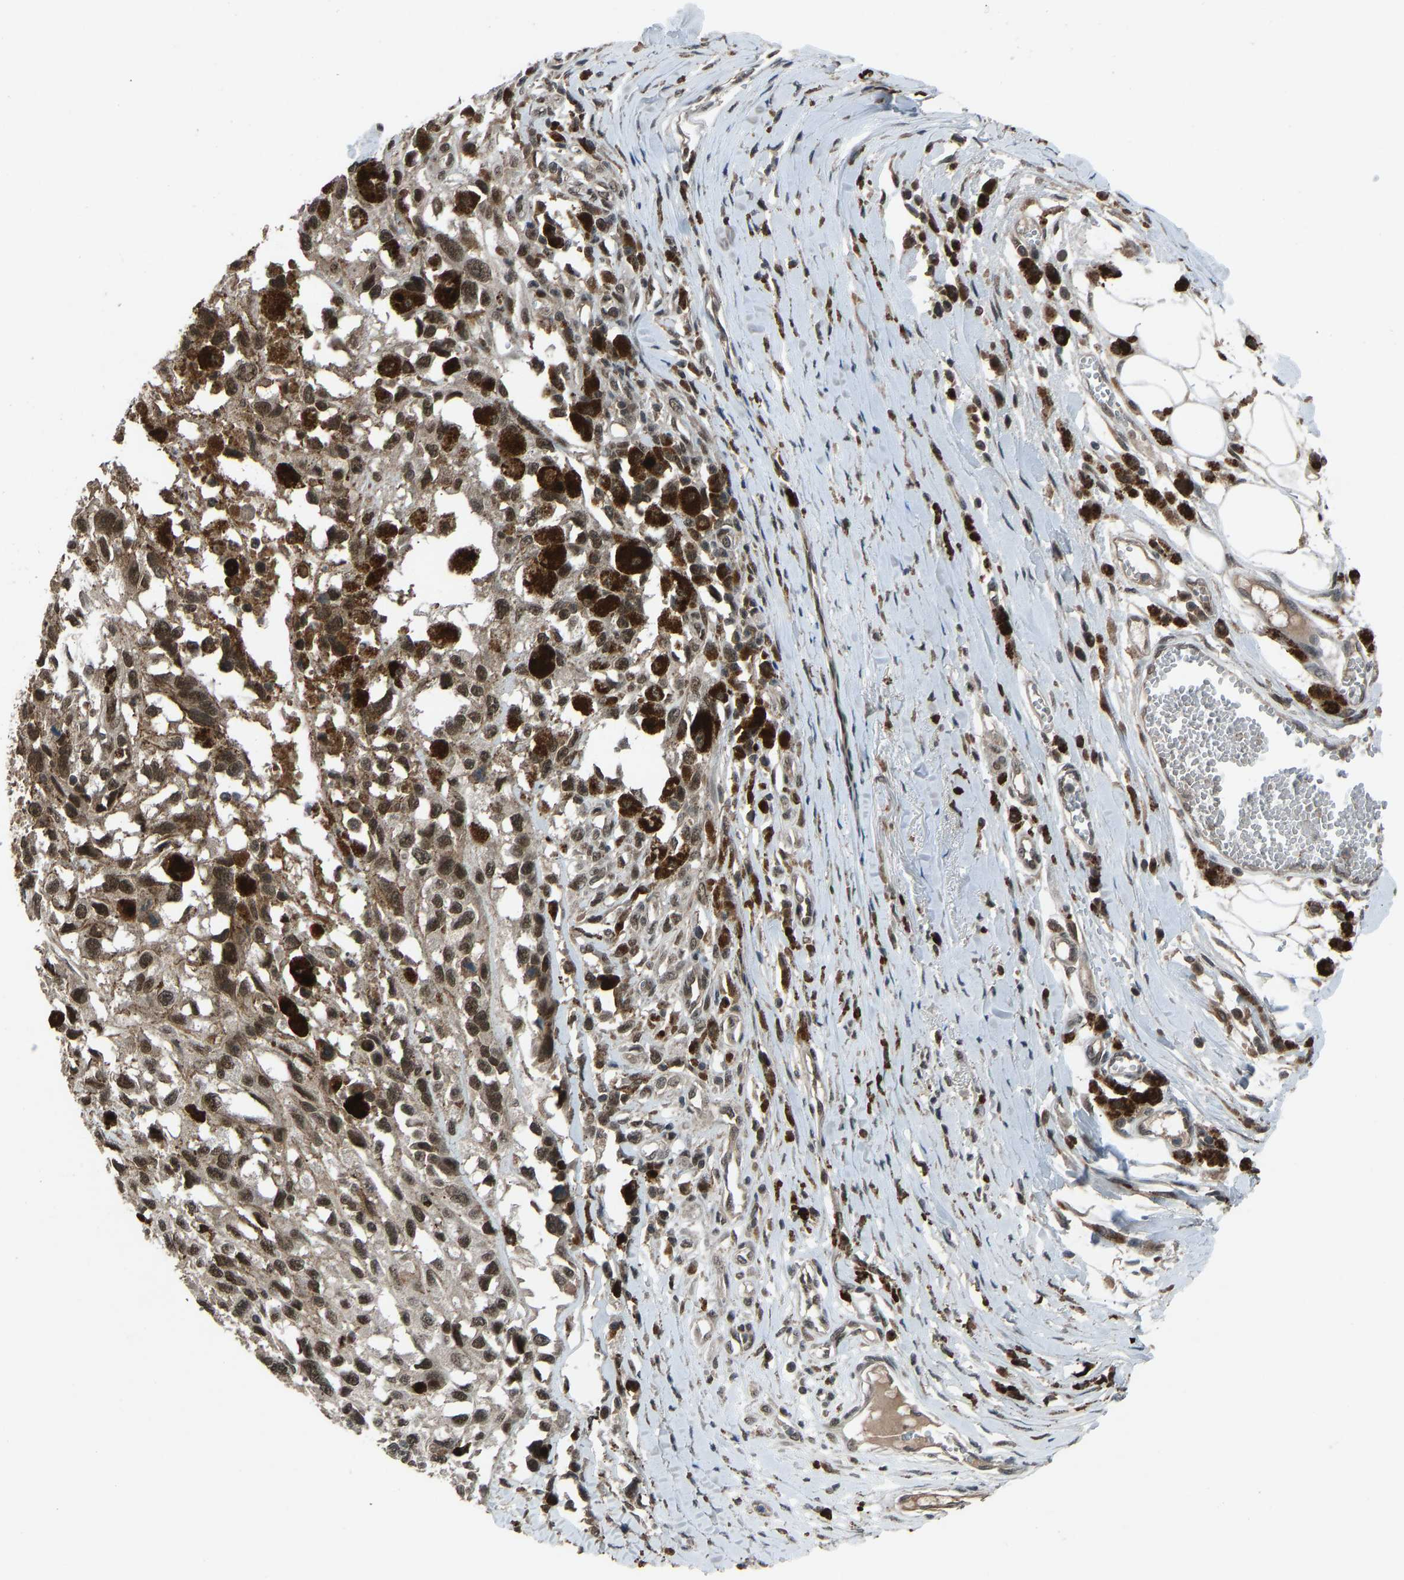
{"staining": {"intensity": "moderate", "quantity": ">75%", "location": "nuclear"}, "tissue": "melanoma", "cell_type": "Tumor cells", "image_type": "cancer", "snomed": [{"axis": "morphology", "description": "Malignant melanoma, Metastatic site"}, {"axis": "topography", "description": "Lymph node"}], "caption": "Tumor cells display medium levels of moderate nuclear staining in approximately >75% of cells in malignant melanoma (metastatic site). Using DAB (3,3'-diaminobenzidine) (brown) and hematoxylin (blue) stains, captured at high magnification using brightfield microscopy.", "gene": "SLC43A1", "patient": {"sex": "male", "age": 59}}